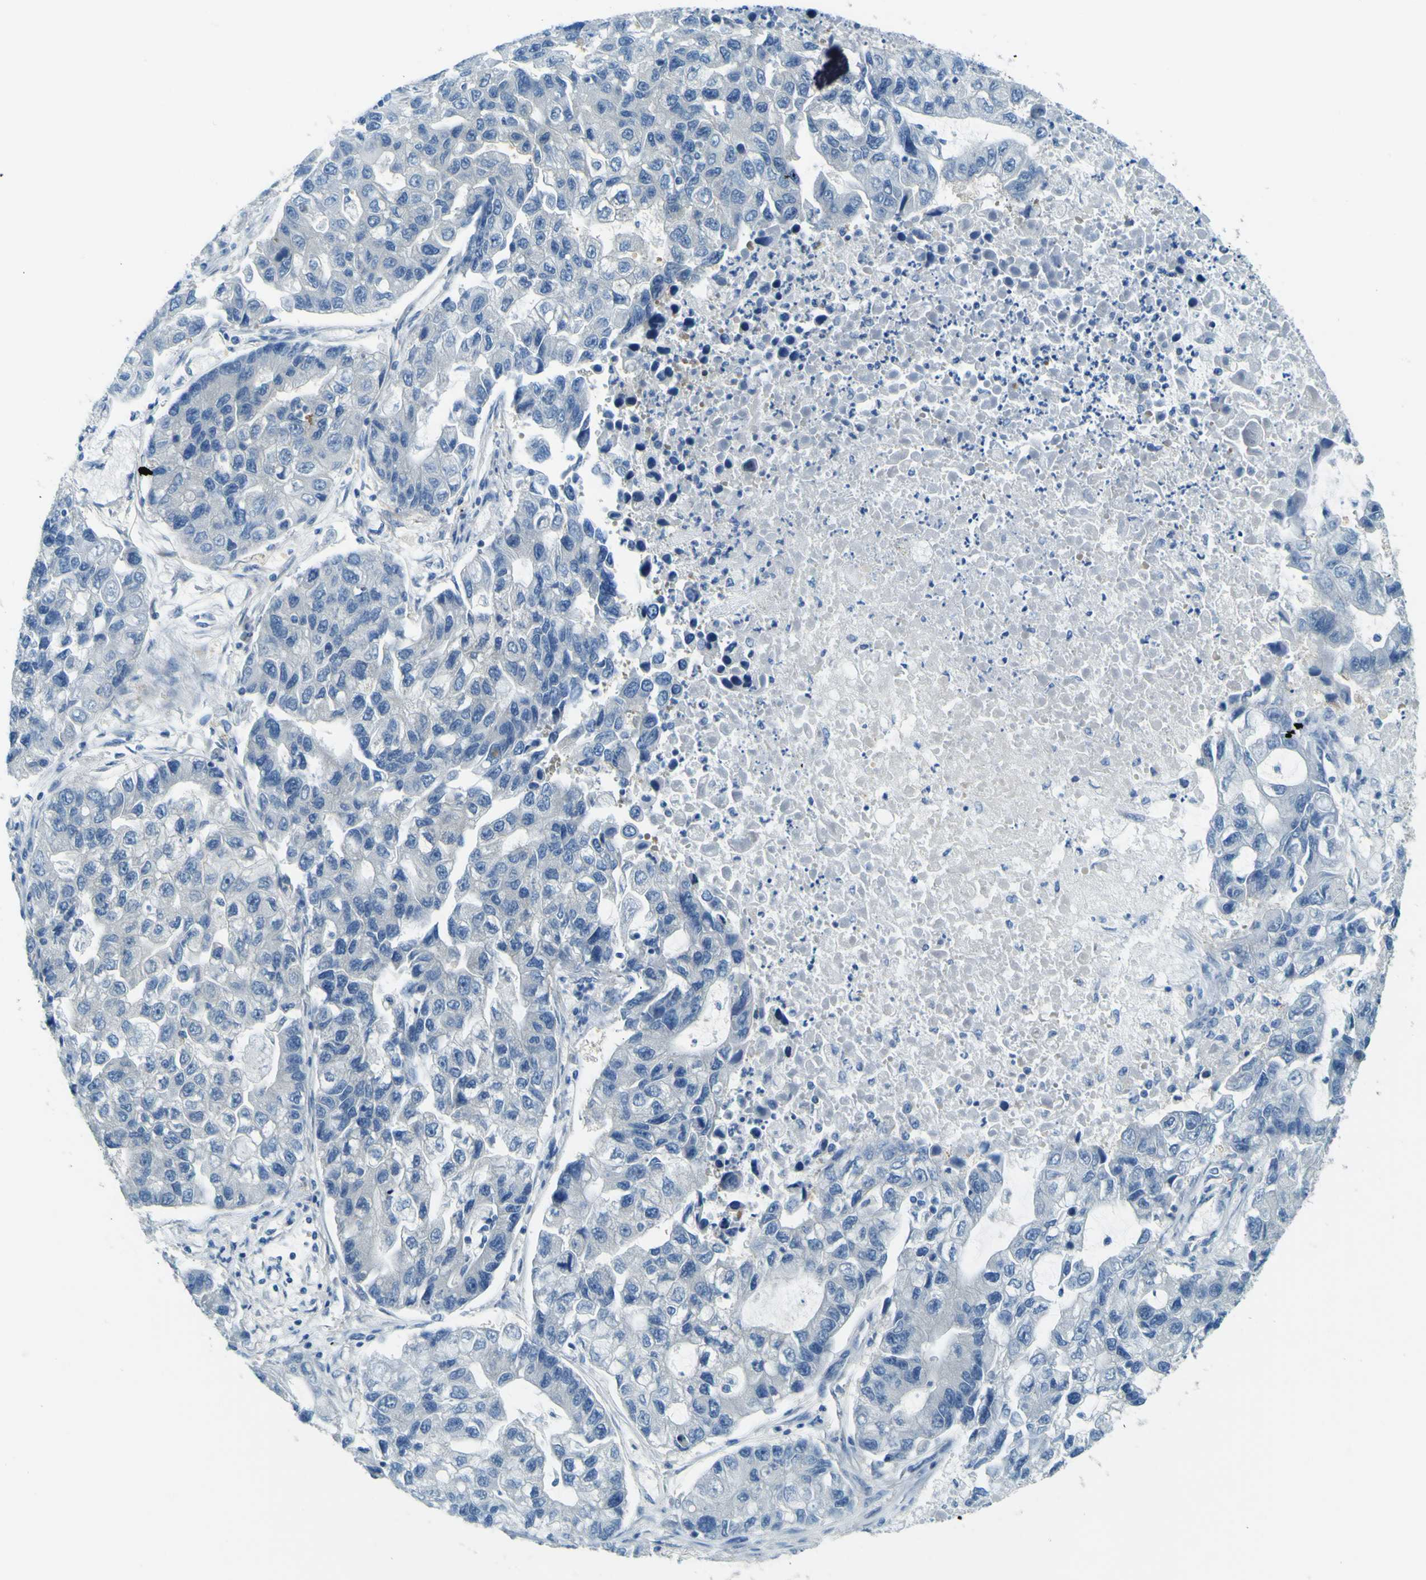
{"staining": {"intensity": "negative", "quantity": "none", "location": "none"}, "tissue": "lung cancer", "cell_type": "Tumor cells", "image_type": "cancer", "snomed": [{"axis": "morphology", "description": "Adenocarcinoma, NOS"}, {"axis": "topography", "description": "Lung"}], "caption": "Immunohistochemistry (IHC) of human lung cancer (adenocarcinoma) displays no expression in tumor cells.", "gene": "SORCS1", "patient": {"sex": "female", "age": 51}}